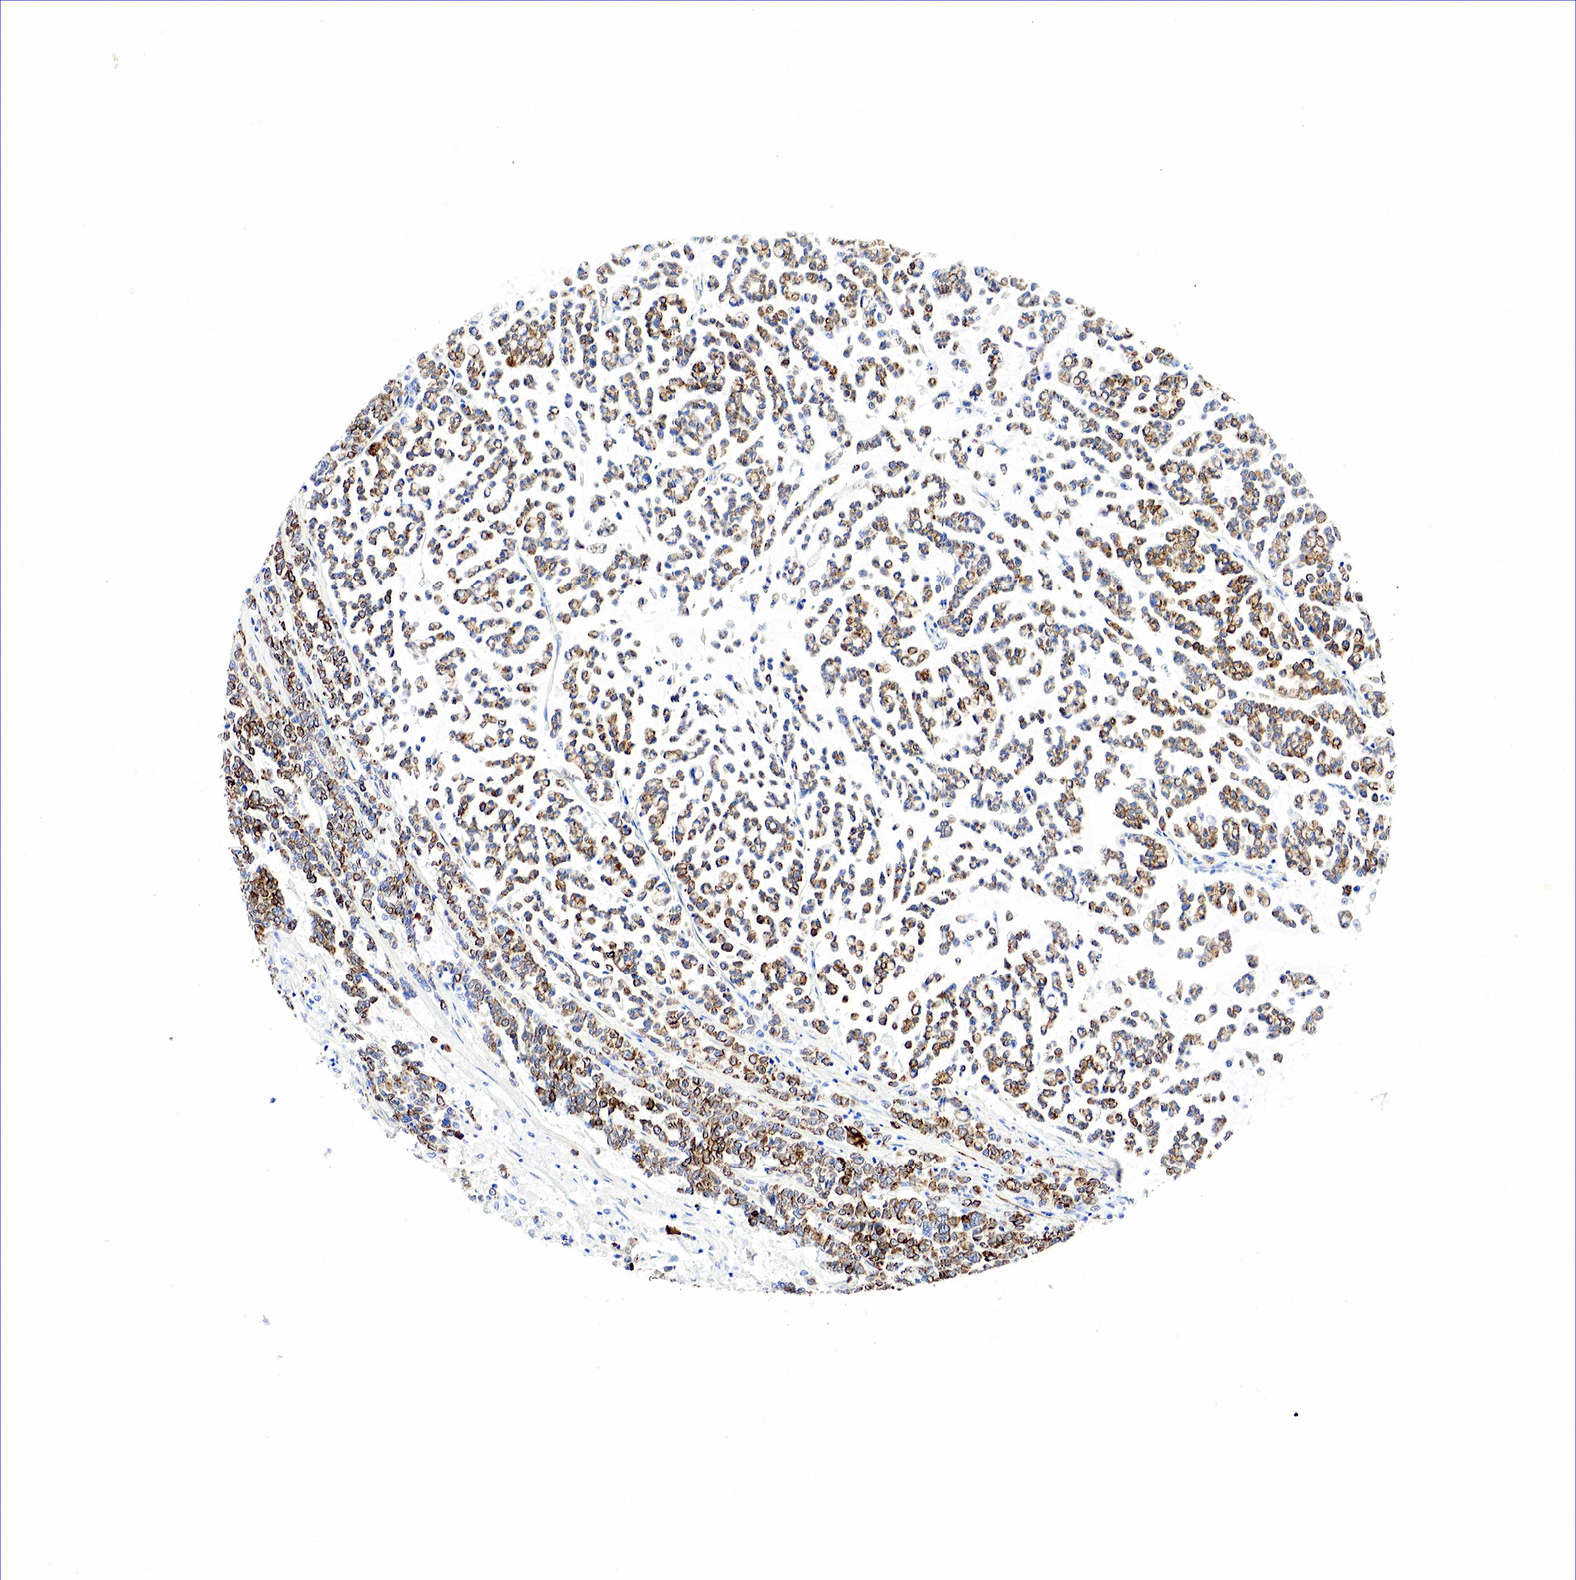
{"staining": {"intensity": "moderate", "quantity": ">75%", "location": "cytoplasmic/membranous"}, "tissue": "liver cancer", "cell_type": "Tumor cells", "image_type": "cancer", "snomed": [{"axis": "morphology", "description": "Carcinoma, metastatic, NOS"}, {"axis": "topography", "description": "Liver"}], "caption": "A photomicrograph of human liver cancer (metastatic carcinoma) stained for a protein exhibits moderate cytoplasmic/membranous brown staining in tumor cells.", "gene": "KRT18", "patient": {"sex": "female", "age": 58}}